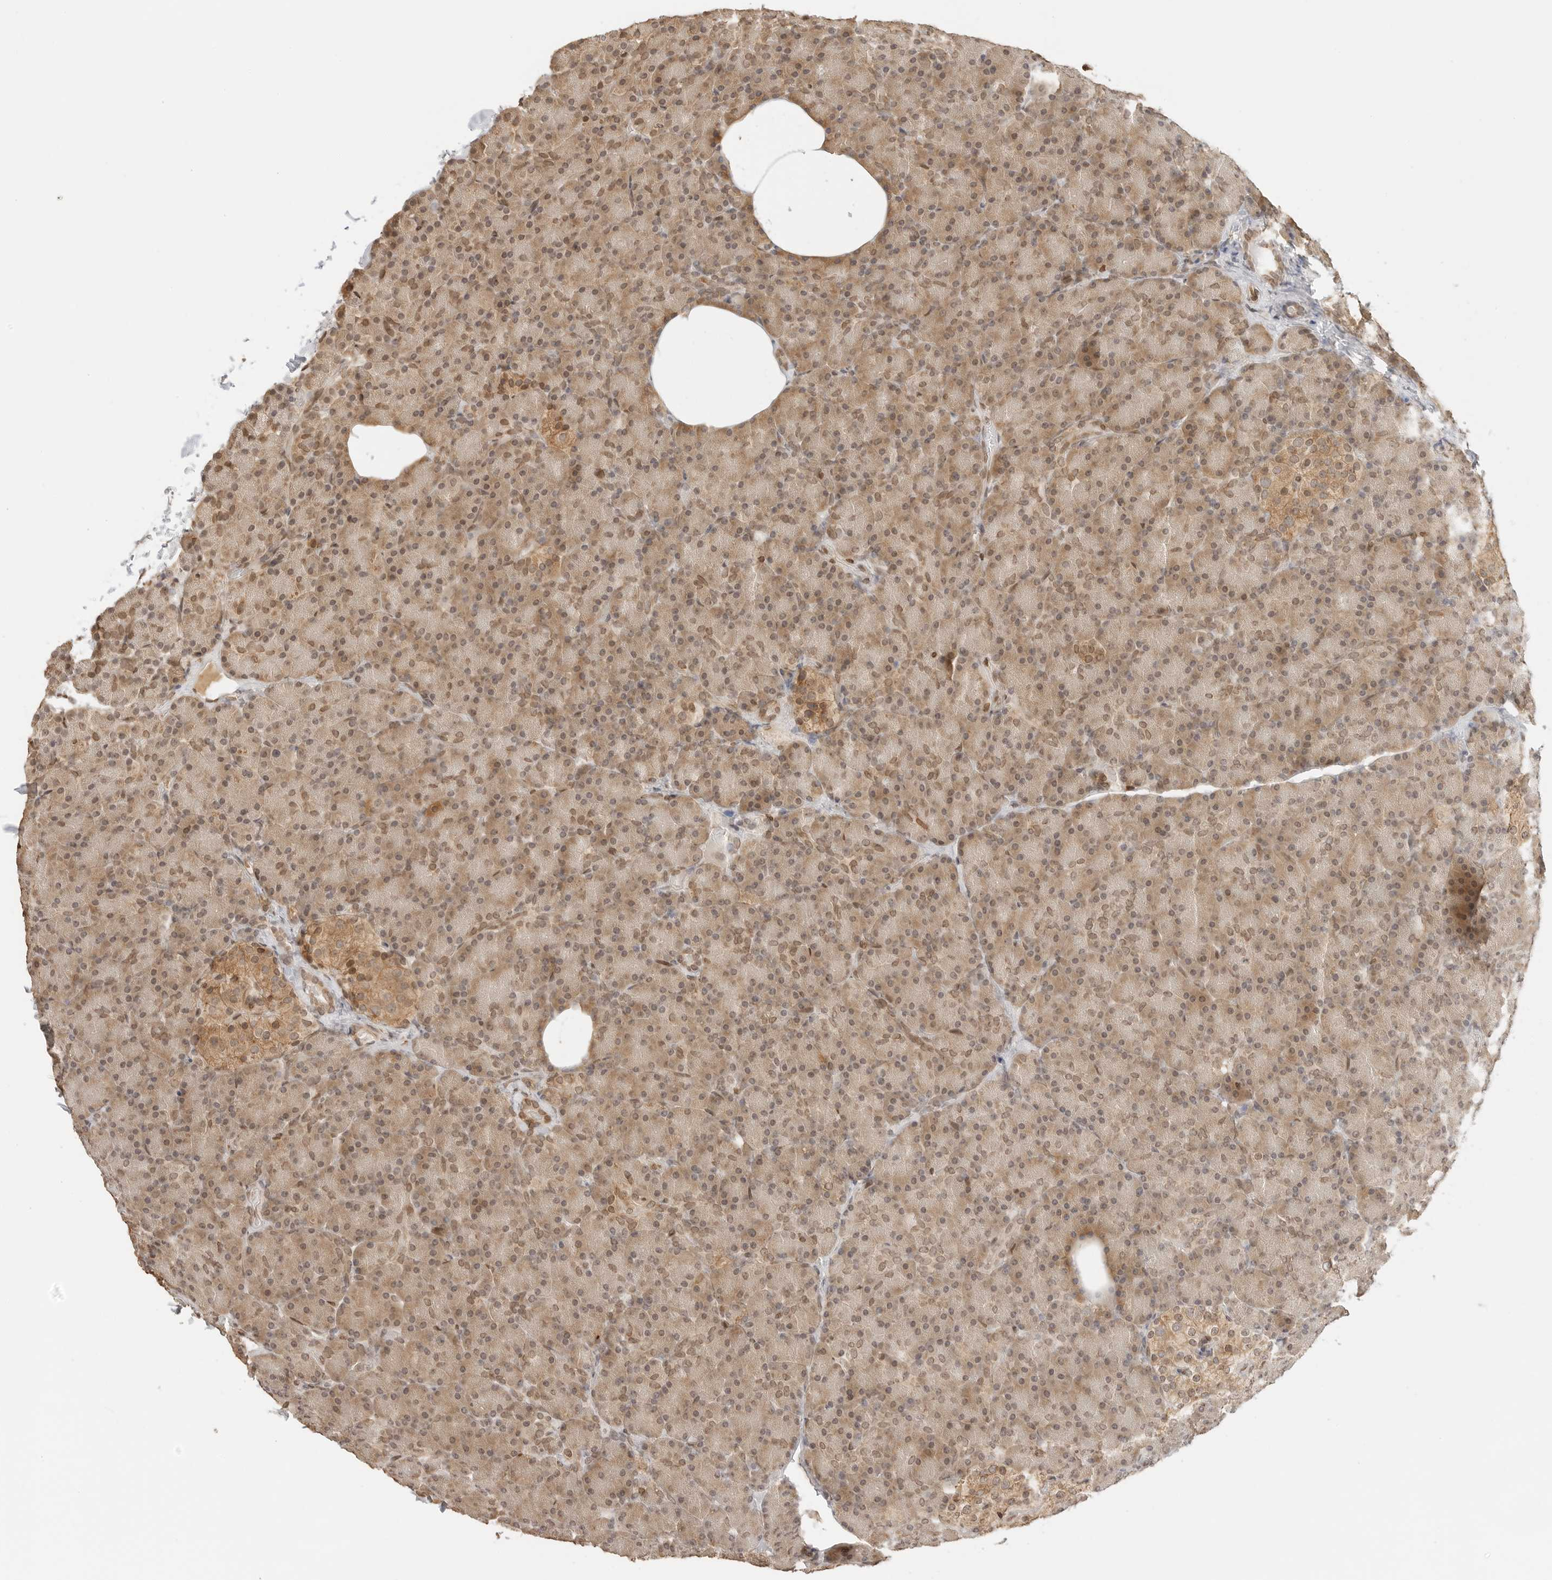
{"staining": {"intensity": "moderate", "quantity": ">75%", "location": "cytoplasmic/membranous,nuclear"}, "tissue": "pancreas", "cell_type": "Exocrine glandular cells", "image_type": "normal", "snomed": [{"axis": "morphology", "description": "Normal tissue, NOS"}, {"axis": "topography", "description": "Pancreas"}], "caption": "A brown stain labels moderate cytoplasmic/membranous,nuclear positivity of a protein in exocrine glandular cells of normal human pancreas.", "gene": "POLH", "patient": {"sex": "female", "age": 43}}